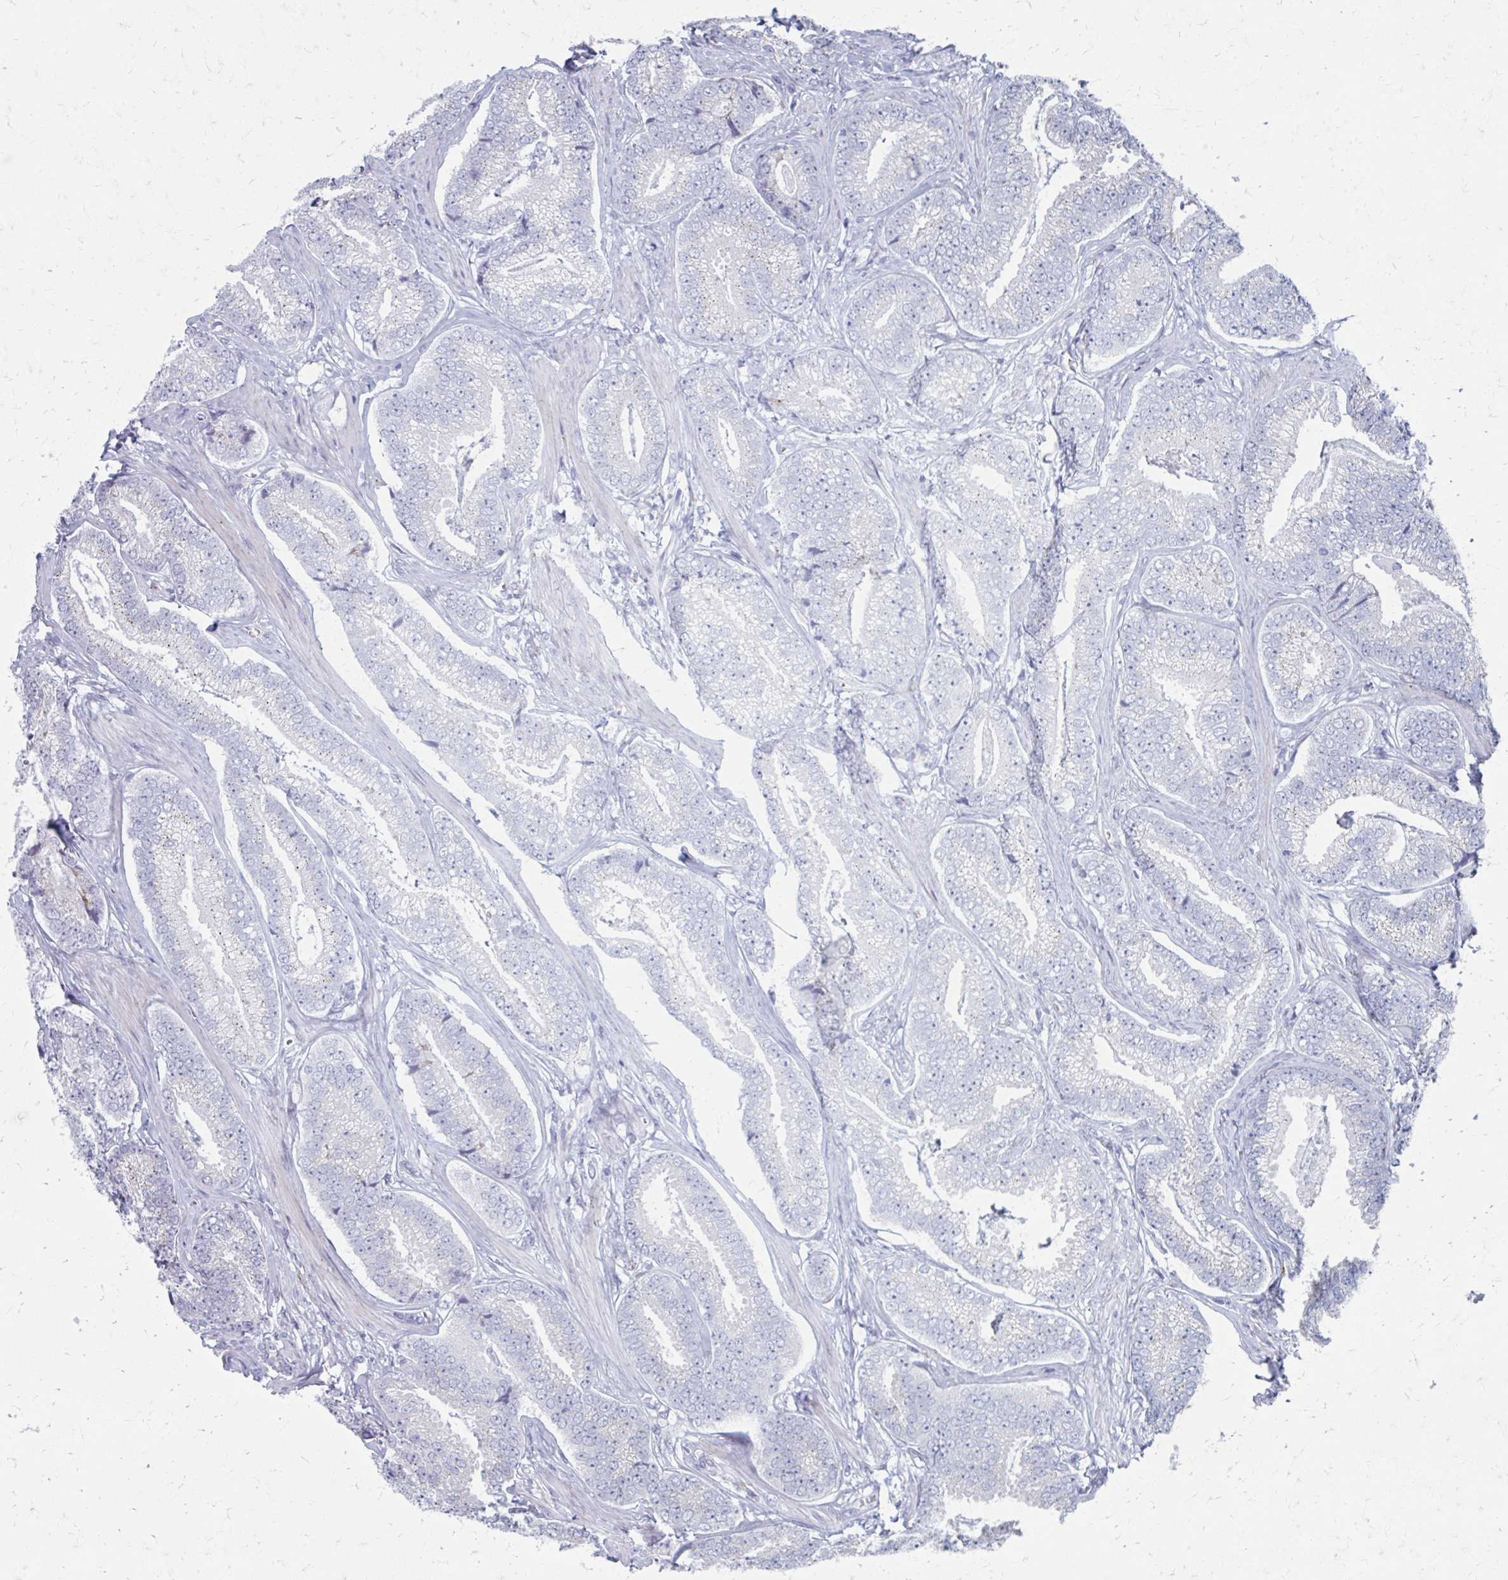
{"staining": {"intensity": "negative", "quantity": "none", "location": "none"}, "tissue": "prostate cancer", "cell_type": "Tumor cells", "image_type": "cancer", "snomed": [{"axis": "morphology", "description": "Adenocarcinoma, Low grade"}, {"axis": "topography", "description": "Prostate"}], "caption": "Immunohistochemistry (IHC) micrograph of prostate cancer stained for a protein (brown), which exhibits no staining in tumor cells.", "gene": "OLFM2", "patient": {"sex": "male", "age": 63}}